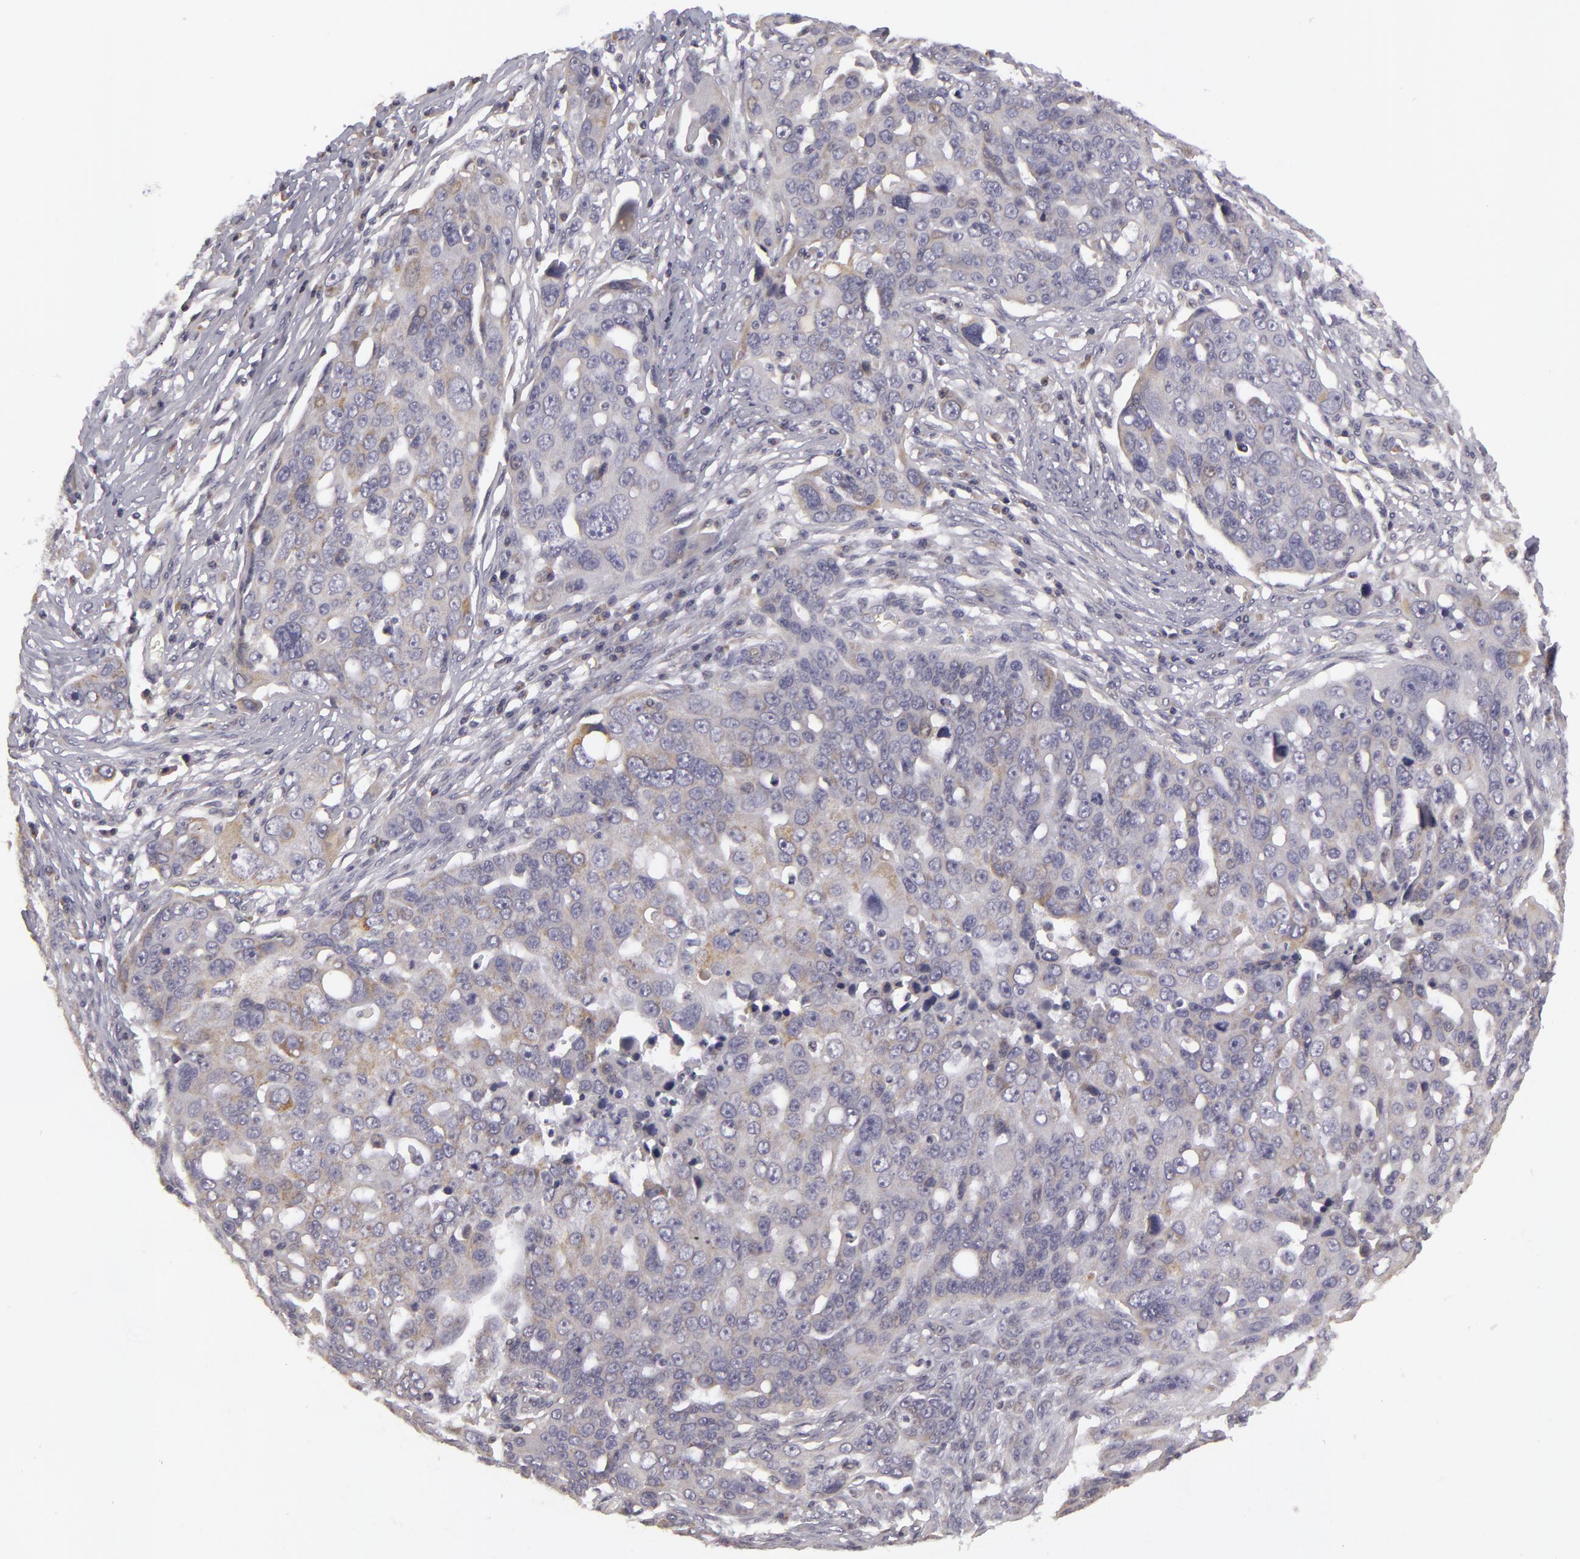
{"staining": {"intensity": "weak", "quantity": "<25%", "location": "cytoplasmic/membranous"}, "tissue": "ovarian cancer", "cell_type": "Tumor cells", "image_type": "cancer", "snomed": [{"axis": "morphology", "description": "Carcinoma, endometroid"}, {"axis": "topography", "description": "Ovary"}], "caption": "Tumor cells are negative for brown protein staining in ovarian cancer (endometroid carcinoma).", "gene": "ATP2B3", "patient": {"sex": "female", "age": 75}}